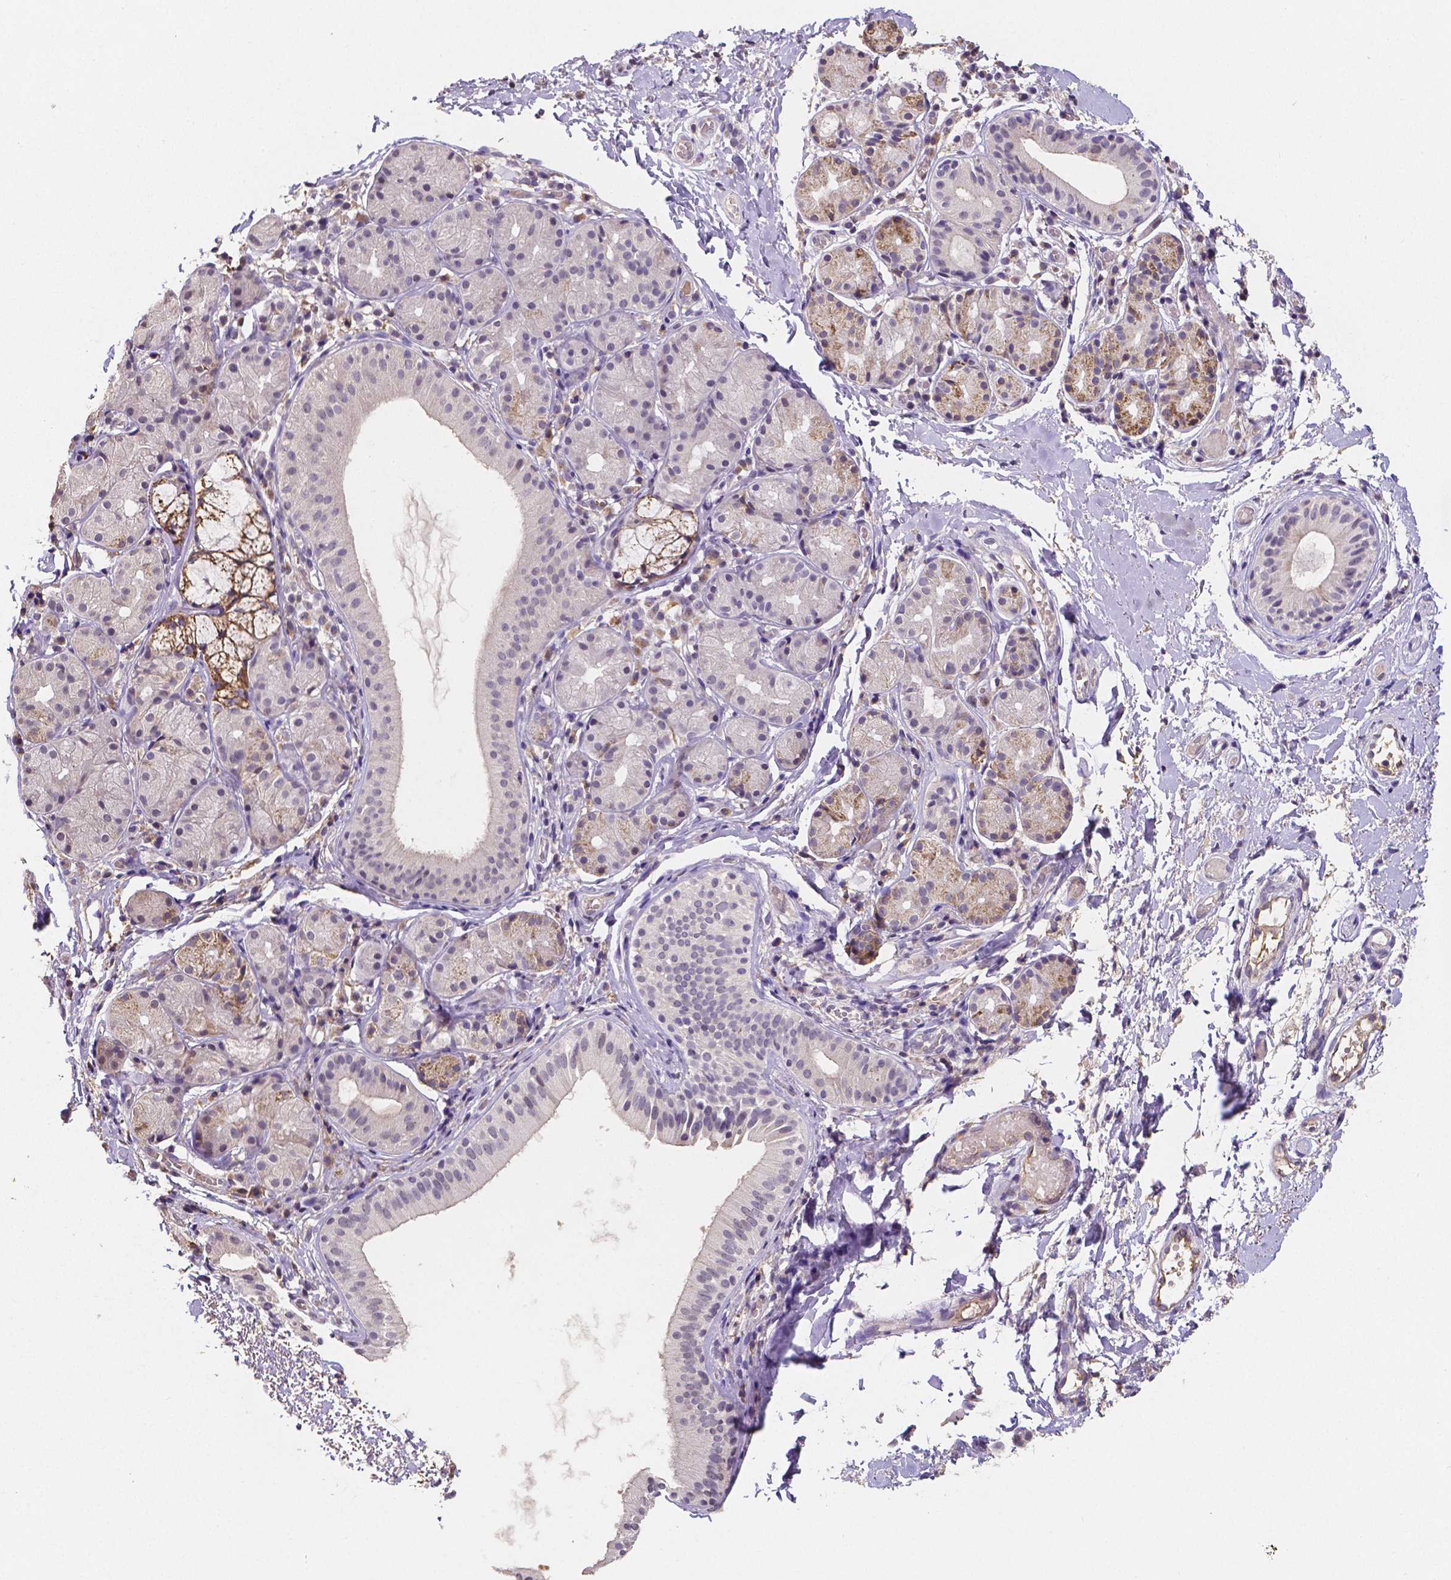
{"staining": {"intensity": "negative", "quantity": "none", "location": "none"}, "tissue": "nasopharynx", "cell_type": "Respiratory epithelial cells", "image_type": "normal", "snomed": [{"axis": "morphology", "description": "Normal tissue, NOS"}, {"axis": "morphology", "description": "Basal cell carcinoma"}, {"axis": "topography", "description": "Cartilage tissue"}, {"axis": "topography", "description": "Nasopharynx"}, {"axis": "topography", "description": "Oral tissue"}], "caption": "There is no significant positivity in respiratory epithelial cells of nasopharynx. The staining was performed using DAB (3,3'-diaminobenzidine) to visualize the protein expression in brown, while the nuclei were stained in blue with hematoxylin (Magnification: 20x).", "gene": "ELAVL2", "patient": {"sex": "female", "age": 77}}